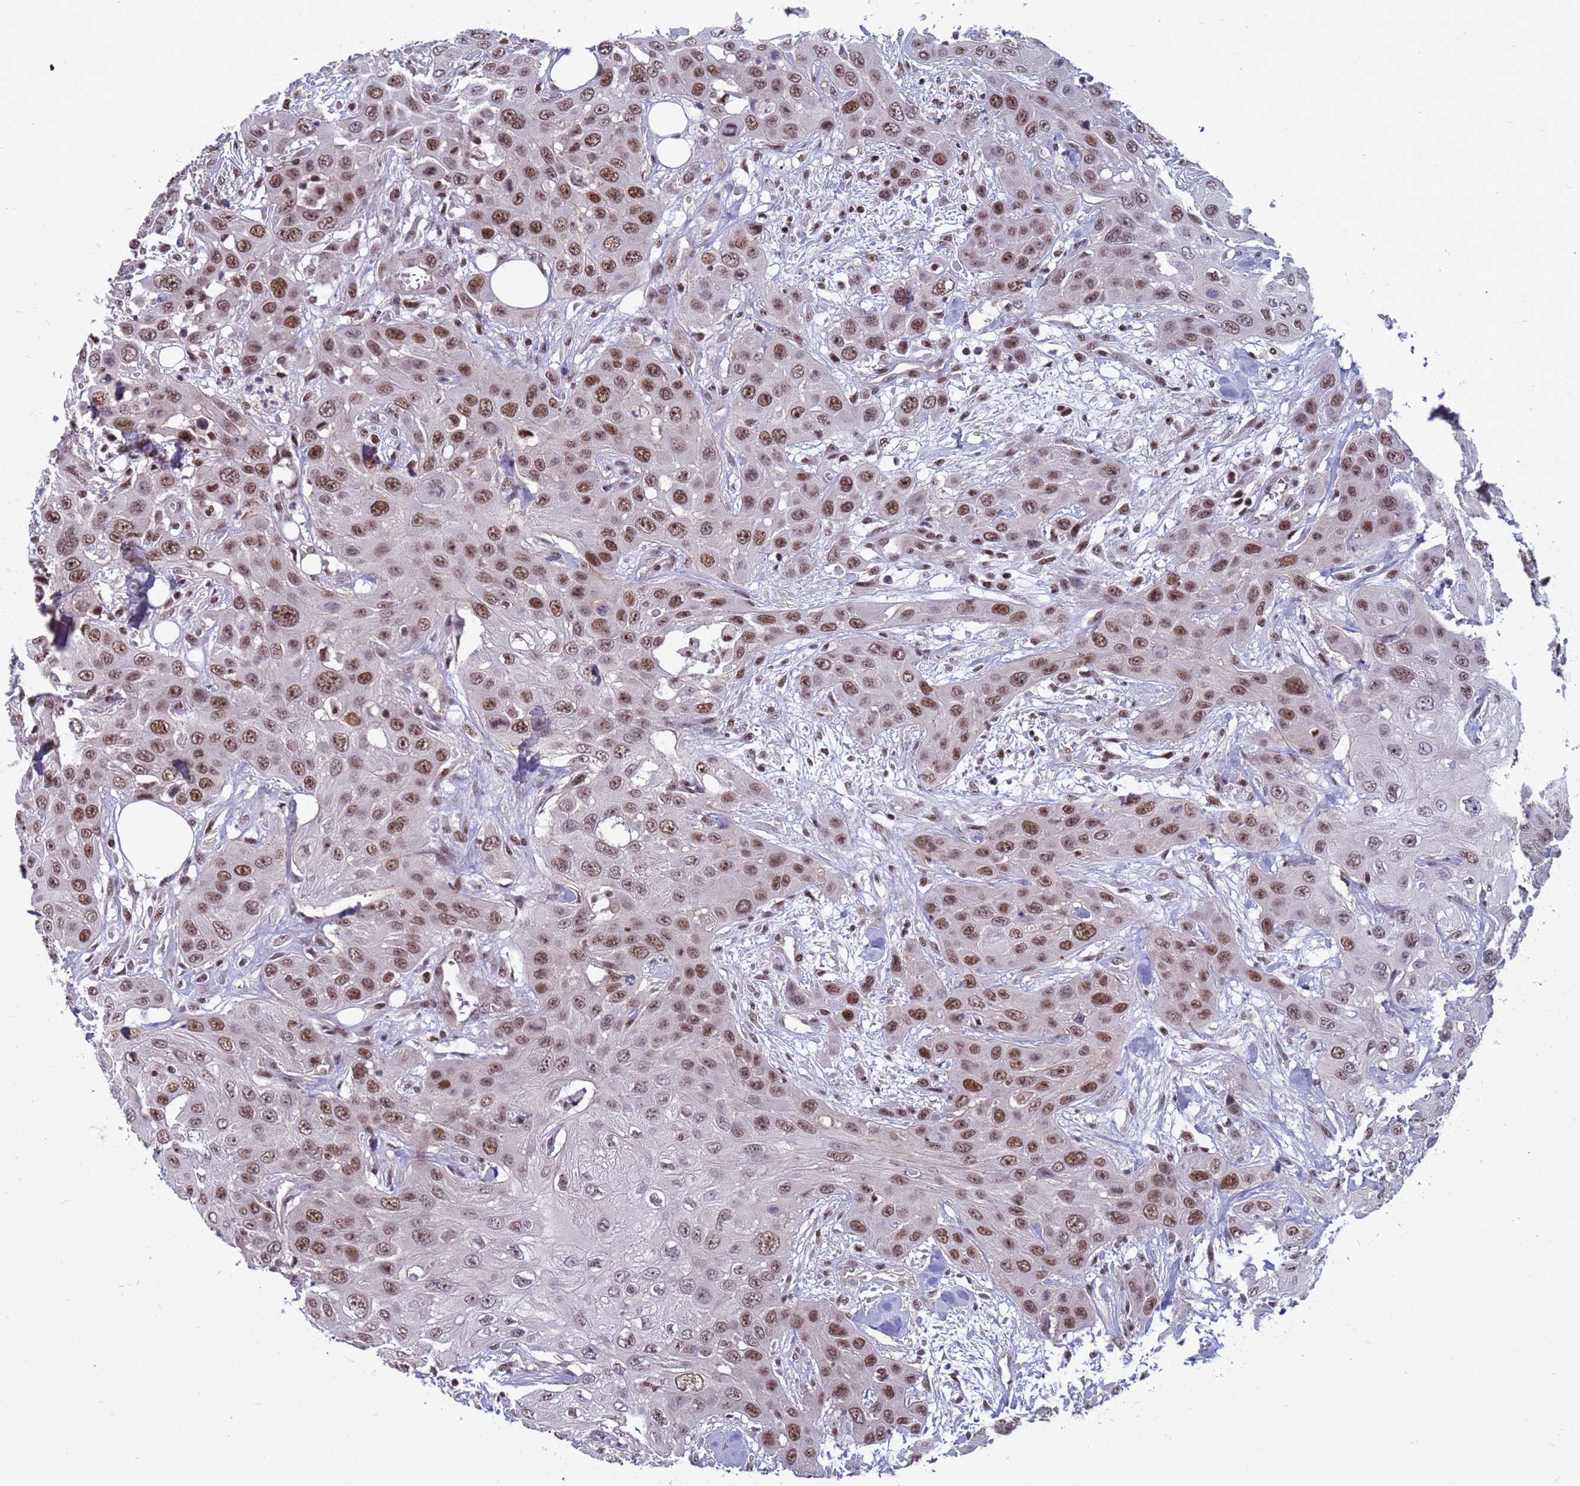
{"staining": {"intensity": "moderate", "quantity": ">75%", "location": "nuclear"}, "tissue": "head and neck cancer", "cell_type": "Tumor cells", "image_type": "cancer", "snomed": [{"axis": "morphology", "description": "Squamous cell carcinoma, NOS"}, {"axis": "topography", "description": "Head-Neck"}], "caption": "Moderate nuclear staining for a protein is identified in approximately >75% of tumor cells of squamous cell carcinoma (head and neck) using immunohistochemistry.", "gene": "NSL1", "patient": {"sex": "male", "age": 81}}